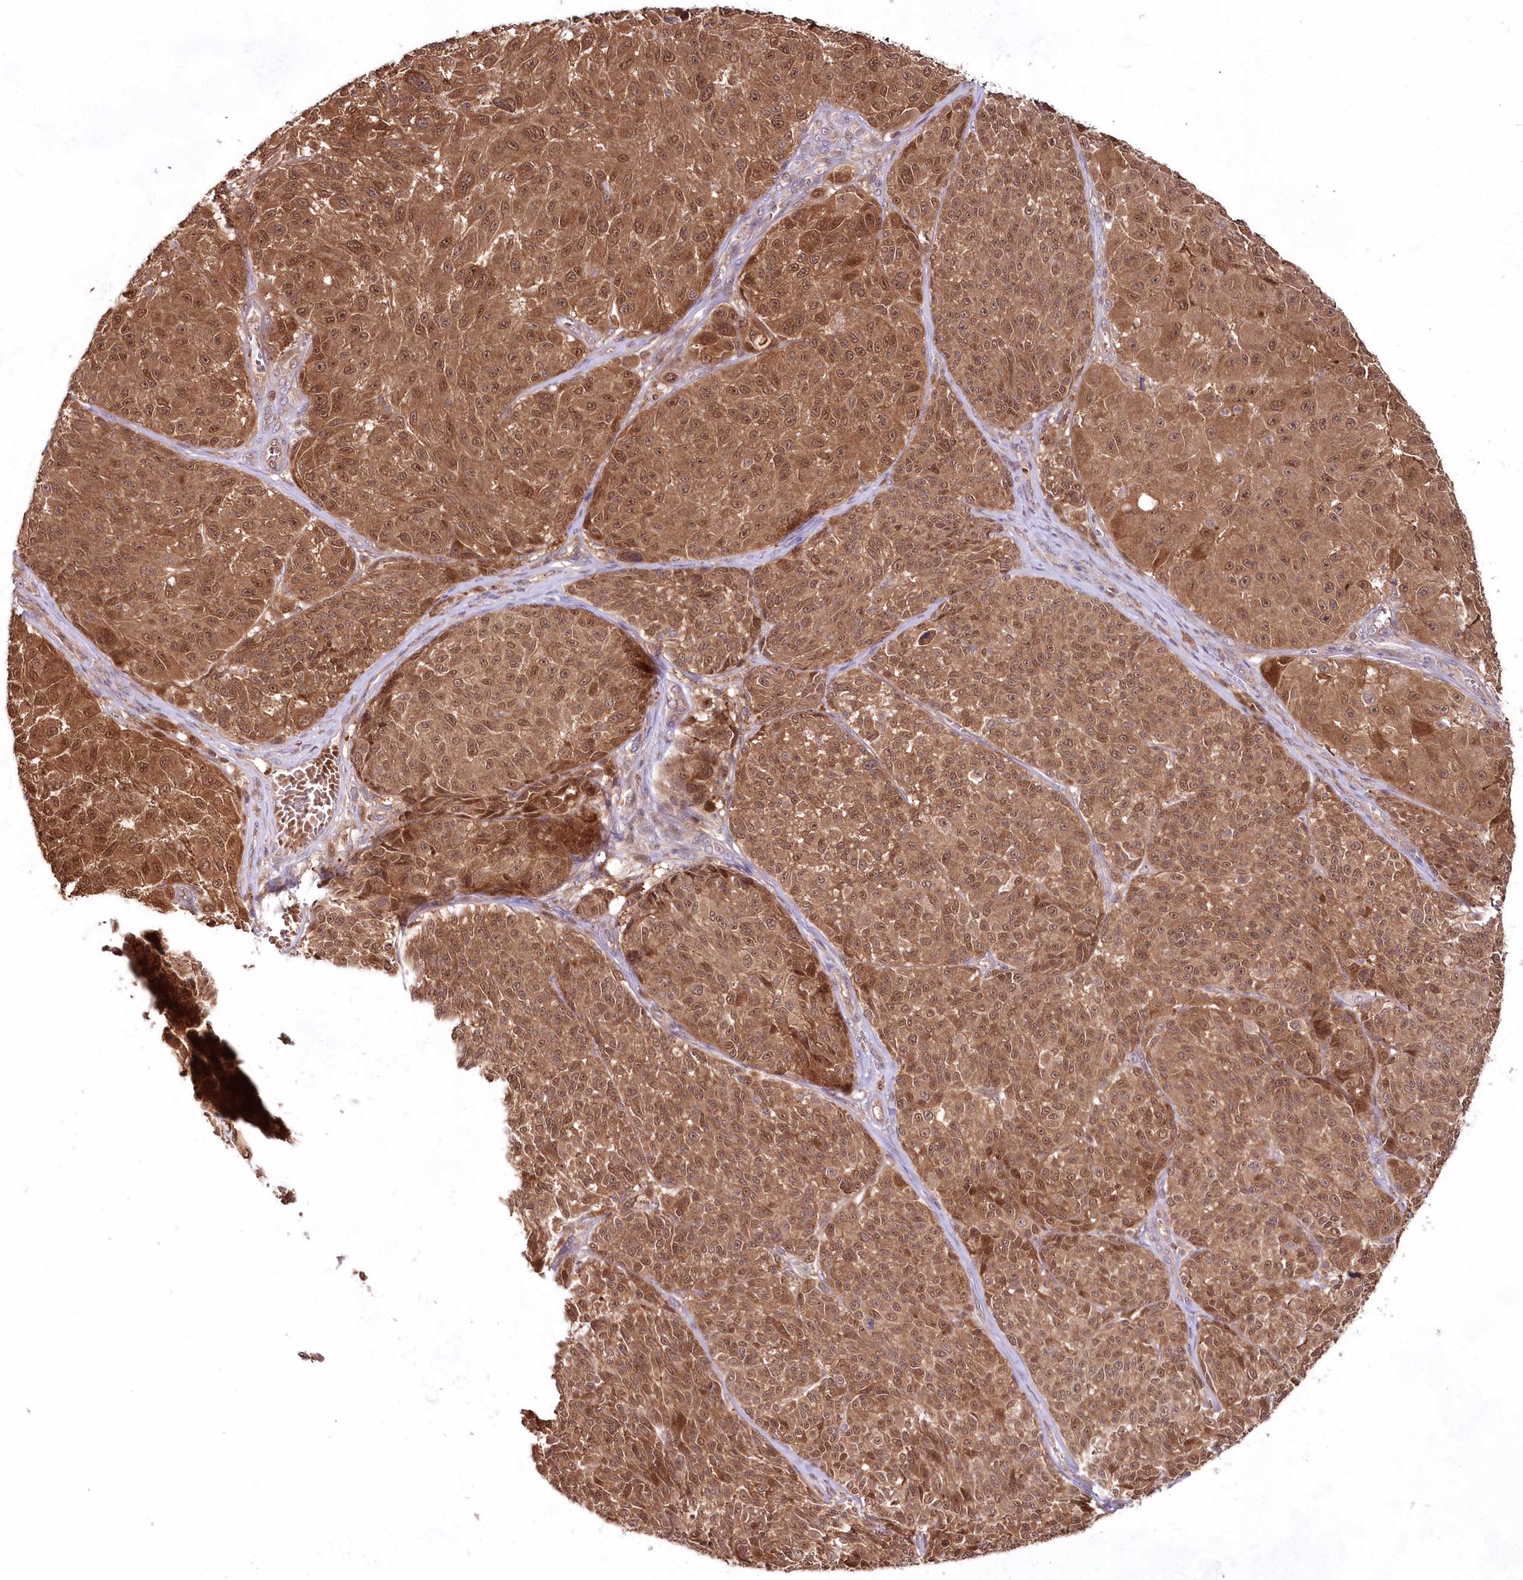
{"staining": {"intensity": "moderate", "quantity": ">75%", "location": "cytoplasmic/membranous,nuclear"}, "tissue": "melanoma", "cell_type": "Tumor cells", "image_type": "cancer", "snomed": [{"axis": "morphology", "description": "Malignant melanoma, NOS"}, {"axis": "topography", "description": "Skin"}], "caption": "Melanoma stained with DAB (3,3'-diaminobenzidine) immunohistochemistry reveals medium levels of moderate cytoplasmic/membranous and nuclear expression in about >75% of tumor cells.", "gene": "IMPA1", "patient": {"sex": "male", "age": 83}}